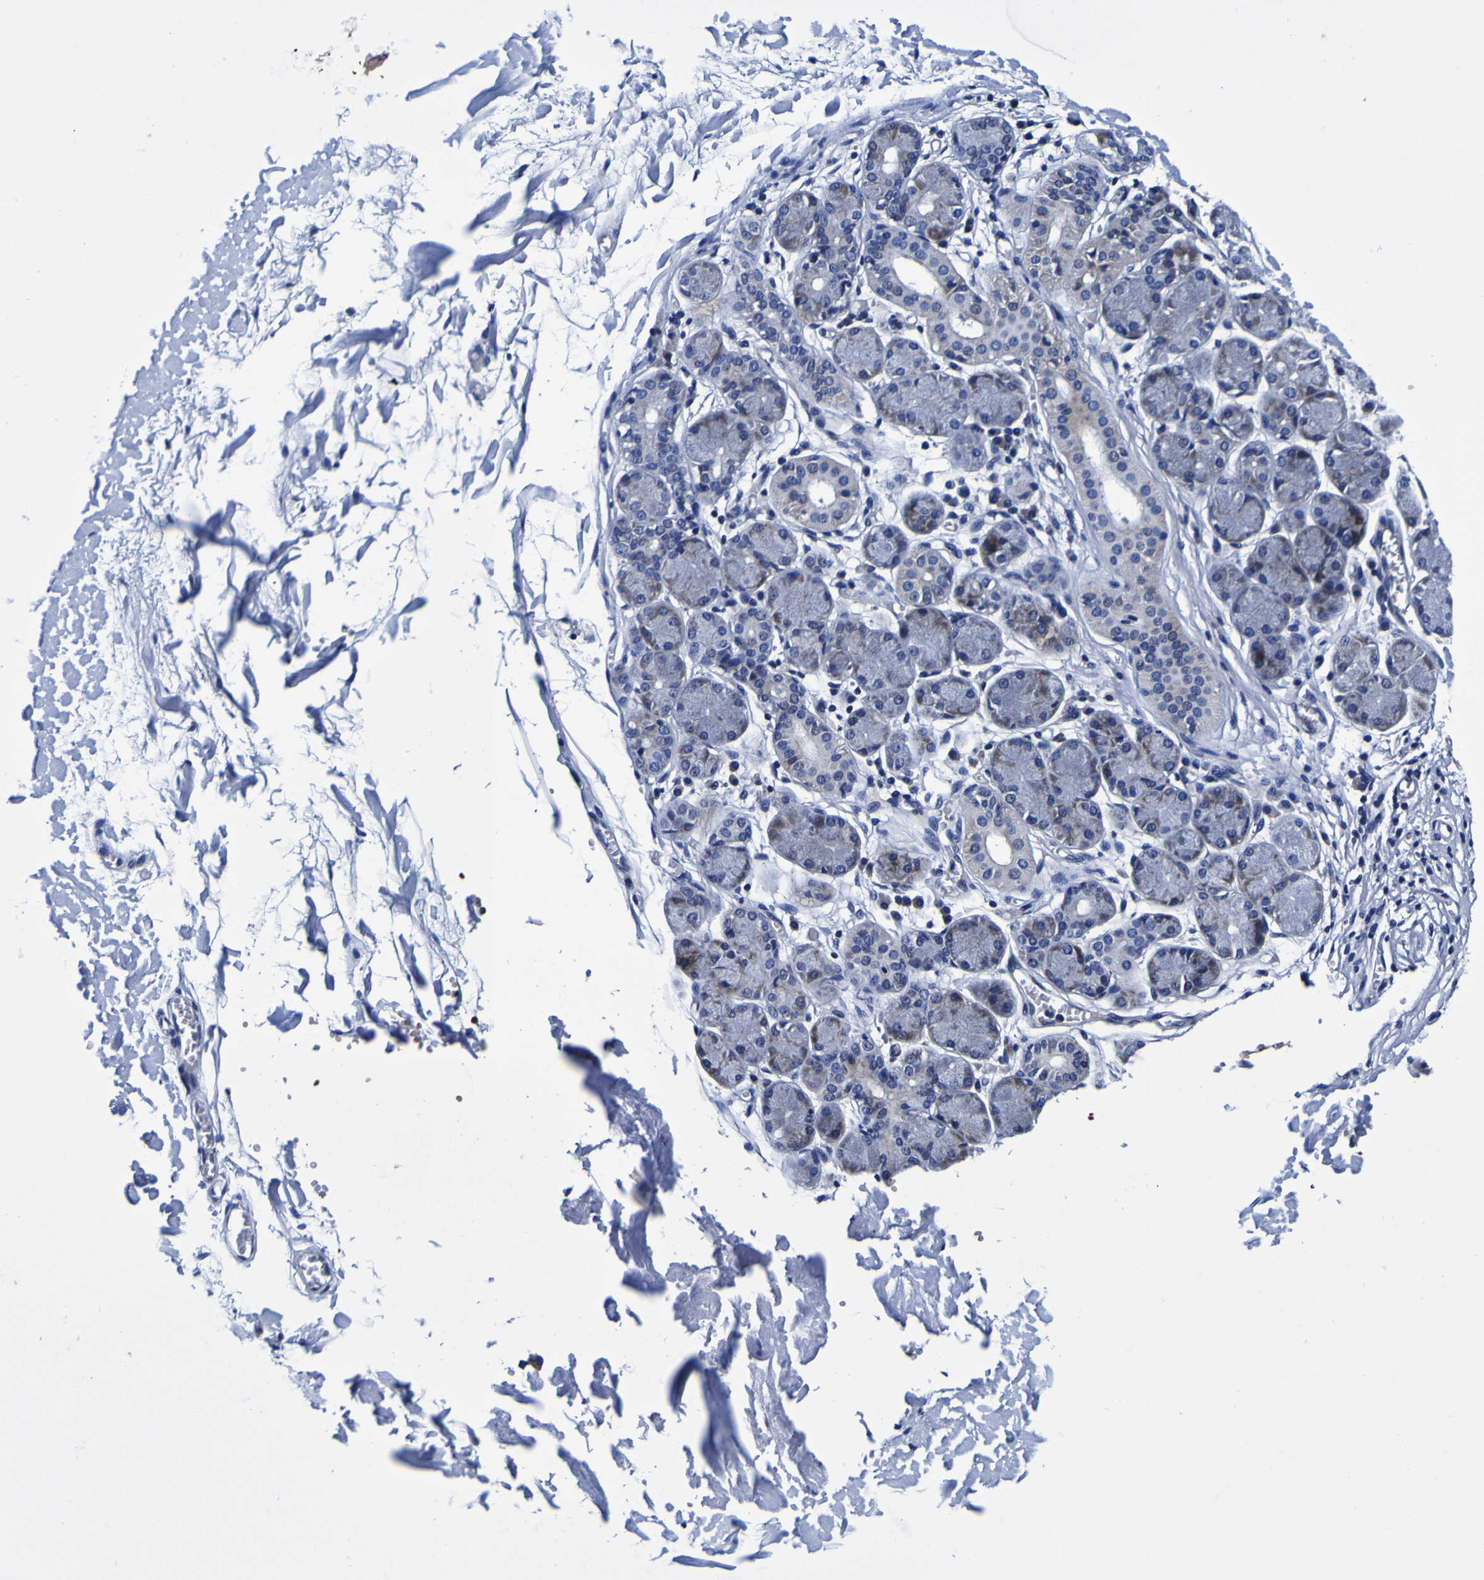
{"staining": {"intensity": "moderate", "quantity": "<25%", "location": "cytoplasmic/membranous"}, "tissue": "salivary gland", "cell_type": "Glandular cells", "image_type": "normal", "snomed": [{"axis": "morphology", "description": "Normal tissue, NOS"}, {"axis": "topography", "description": "Salivary gland"}], "caption": "Moderate cytoplasmic/membranous expression is identified in about <25% of glandular cells in normal salivary gland. Using DAB (brown) and hematoxylin (blue) stains, captured at high magnification using brightfield microscopy.", "gene": "PDLIM4", "patient": {"sex": "female", "age": 24}}